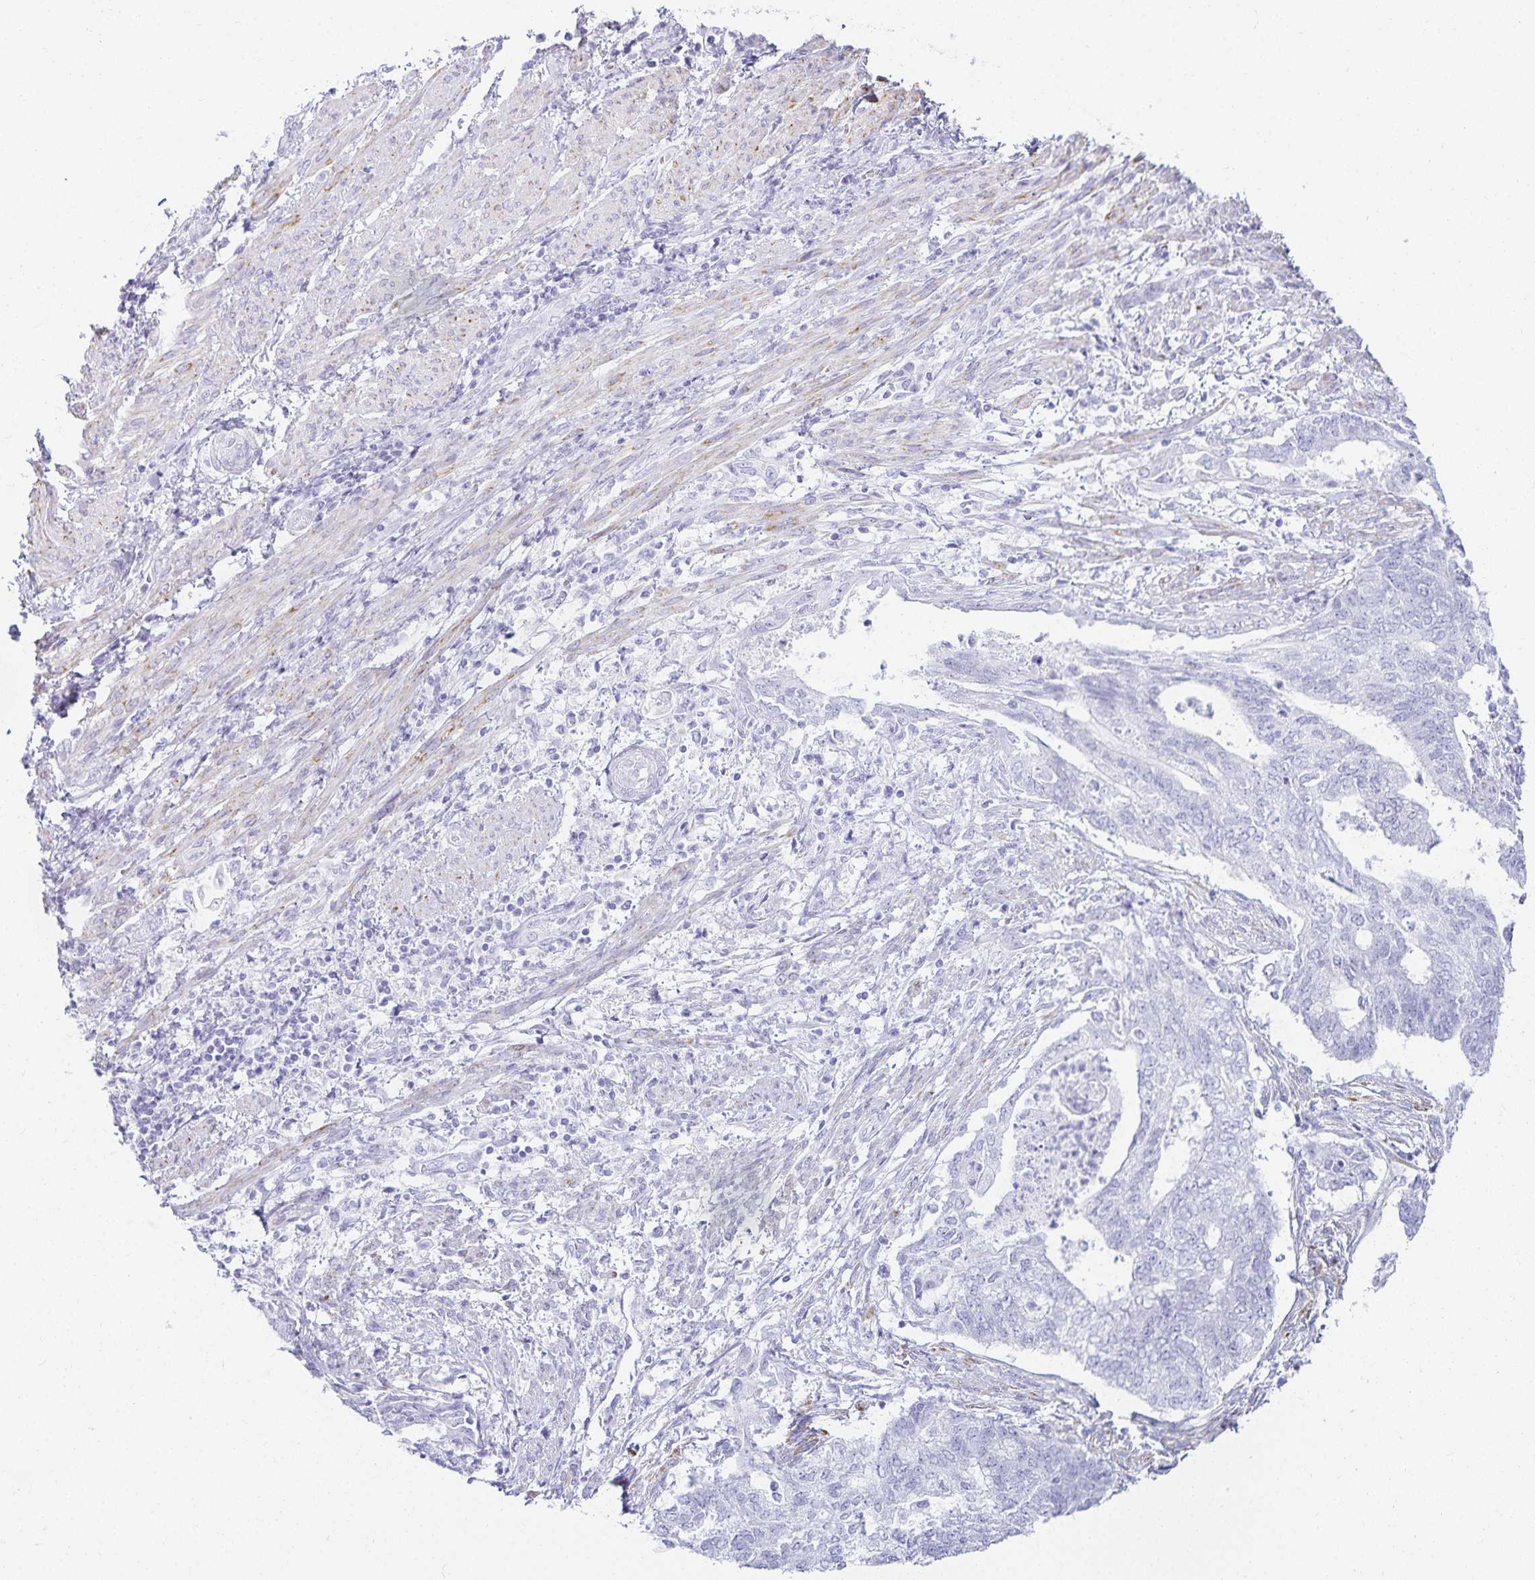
{"staining": {"intensity": "negative", "quantity": "none", "location": "none"}, "tissue": "endometrial cancer", "cell_type": "Tumor cells", "image_type": "cancer", "snomed": [{"axis": "morphology", "description": "Adenocarcinoma, NOS"}, {"axis": "topography", "description": "Endometrium"}], "caption": "Human adenocarcinoma (endometrial) stained for a protein using immunohistochemistry shows no staining in tumor cells.", "gene": "GP2", "patient": {"sex": "female", "age": 65}}